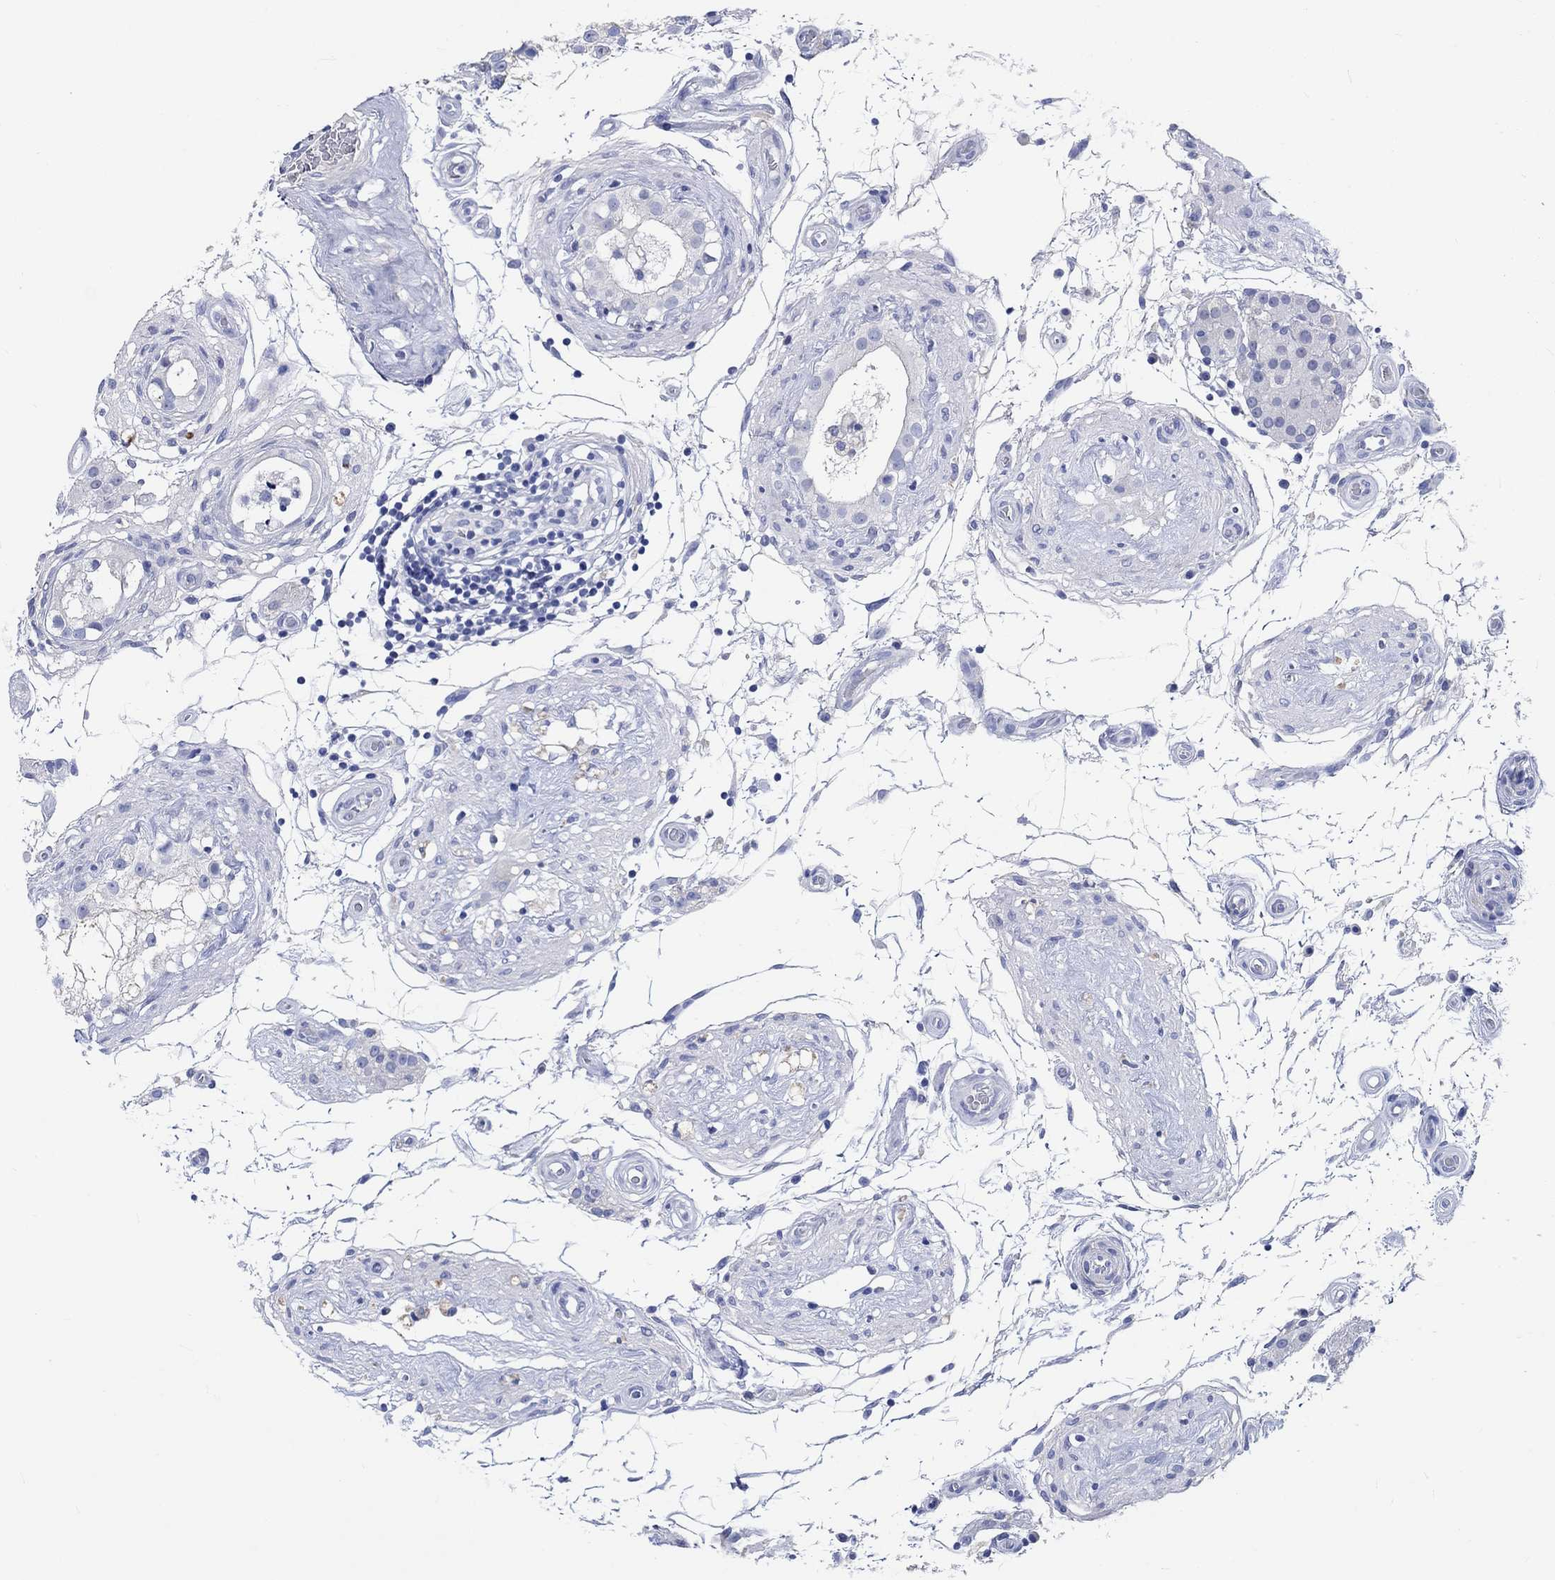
{"staining": {"intensity": "negative", "quantity": "none", "location": "none"}, "tissue": "testis", "cell_type": "Cells in seminiferous ducts", "image_type": "normal", "snomed": [{"axis": "morphology", "description": "Normal tissue, NOS"}, {"axis": "morphology", "description": "Seminoma, NOS"}, {"axis": "topography", "description": "Testis"}], "caption": "Micrograph shows no protein positivity in cells in seminiferous ducts of benign testis.", "gene": "SHISA4", "patient": {"sex": "male", "age": 65}}